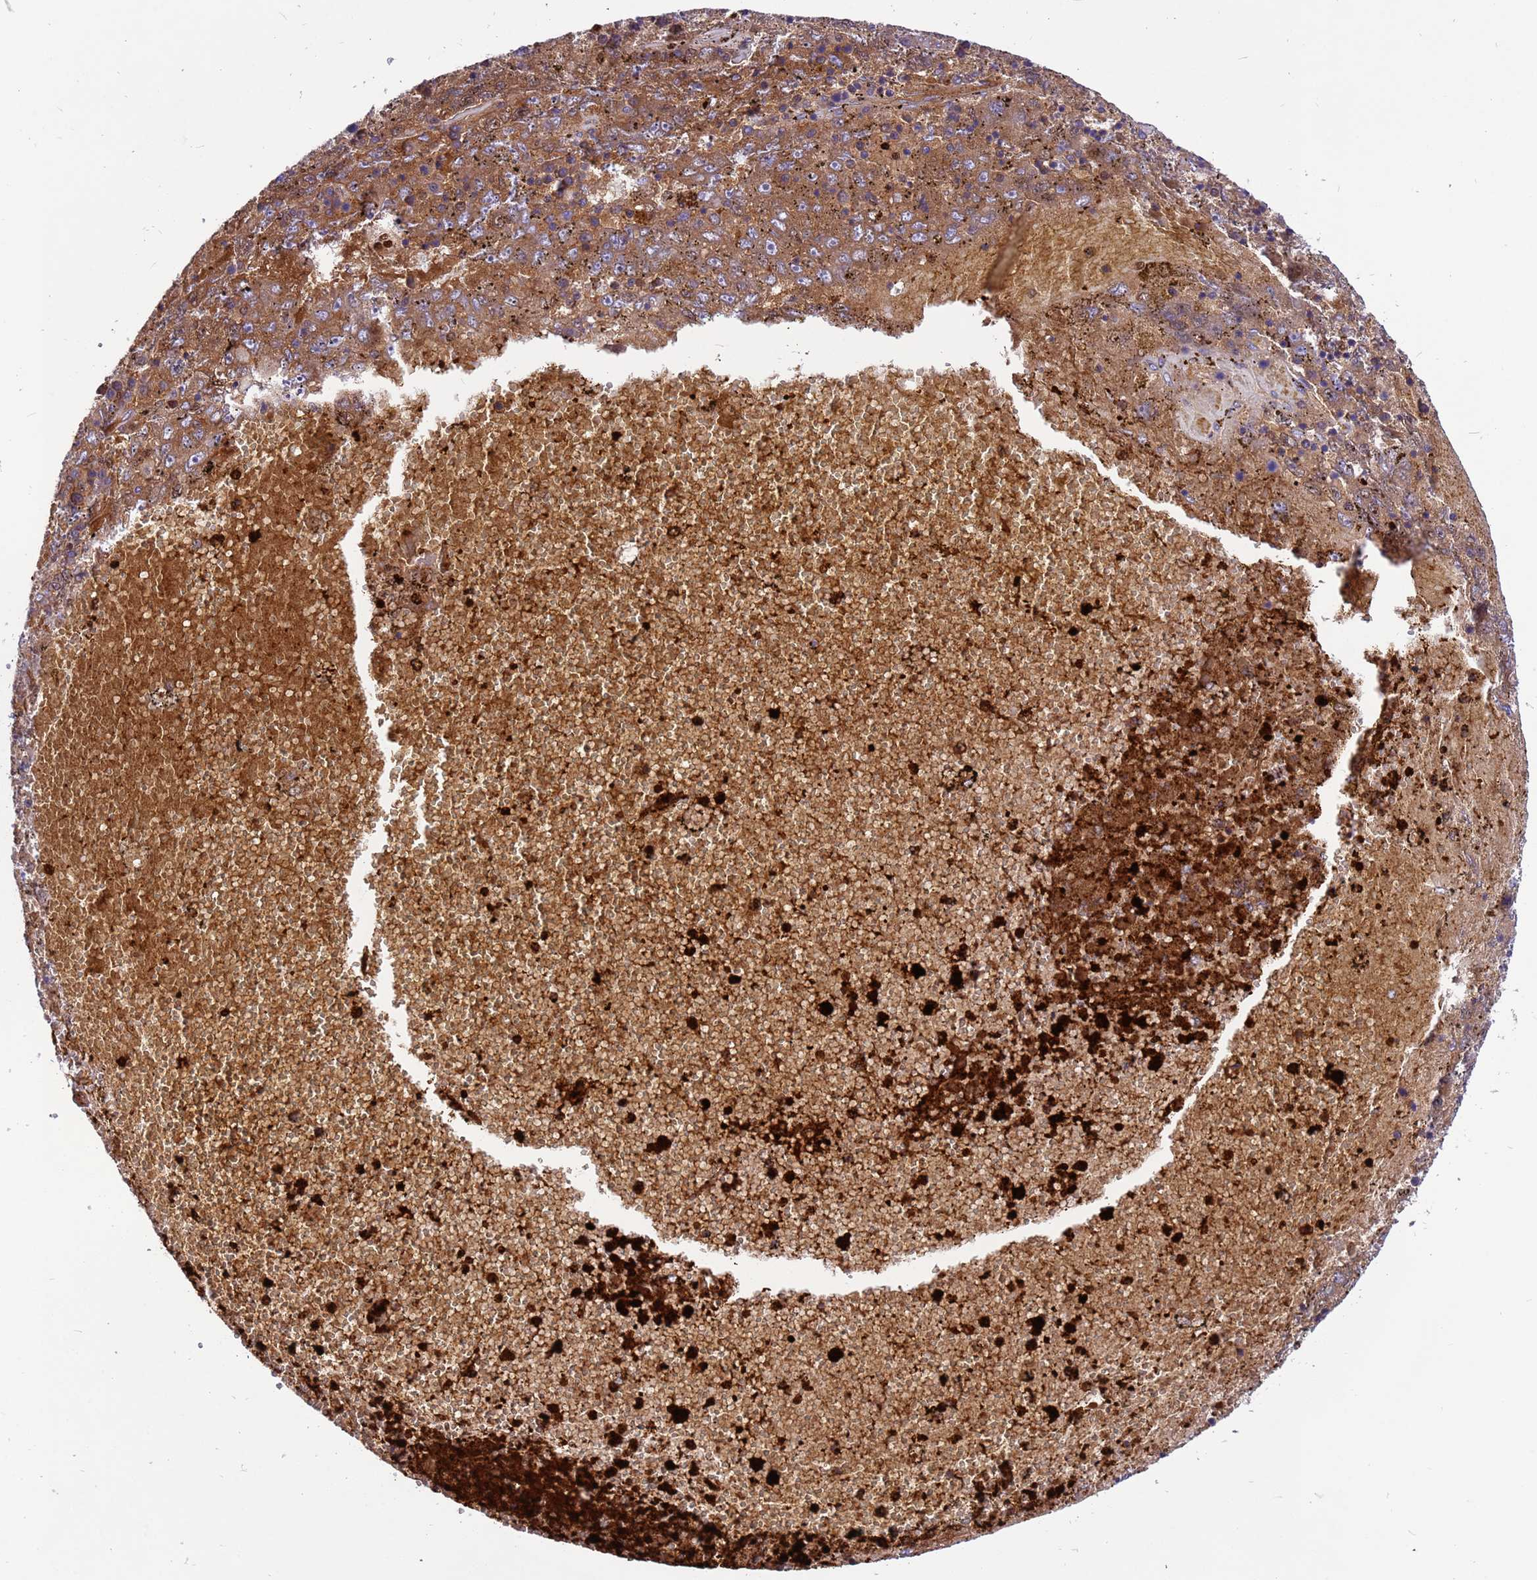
{"staining": {"intensity": "moderate", "quantity": ">75%", "location": "cytoplasmic/membranous"}, "tissue": "liver cancer", "cell_type": "Tumor cells", "image_type": "cancer", "snomed": [{"axis": "morphology", "description": "Carcinoma, Hepatocellular, NOS"}, {"axis": "topography", "description": "Liver"}], "caption": "Immunohistochemistry (DAB (3,3'-diaminobenzidine)) staining of liver hepatocellular carcinoma demonstrates moderate cytoplasmic/membranous protein staining in about >75% of tumor cells.", "gene": "ORM1", "patient": {"sex": "male", "age": 49}}